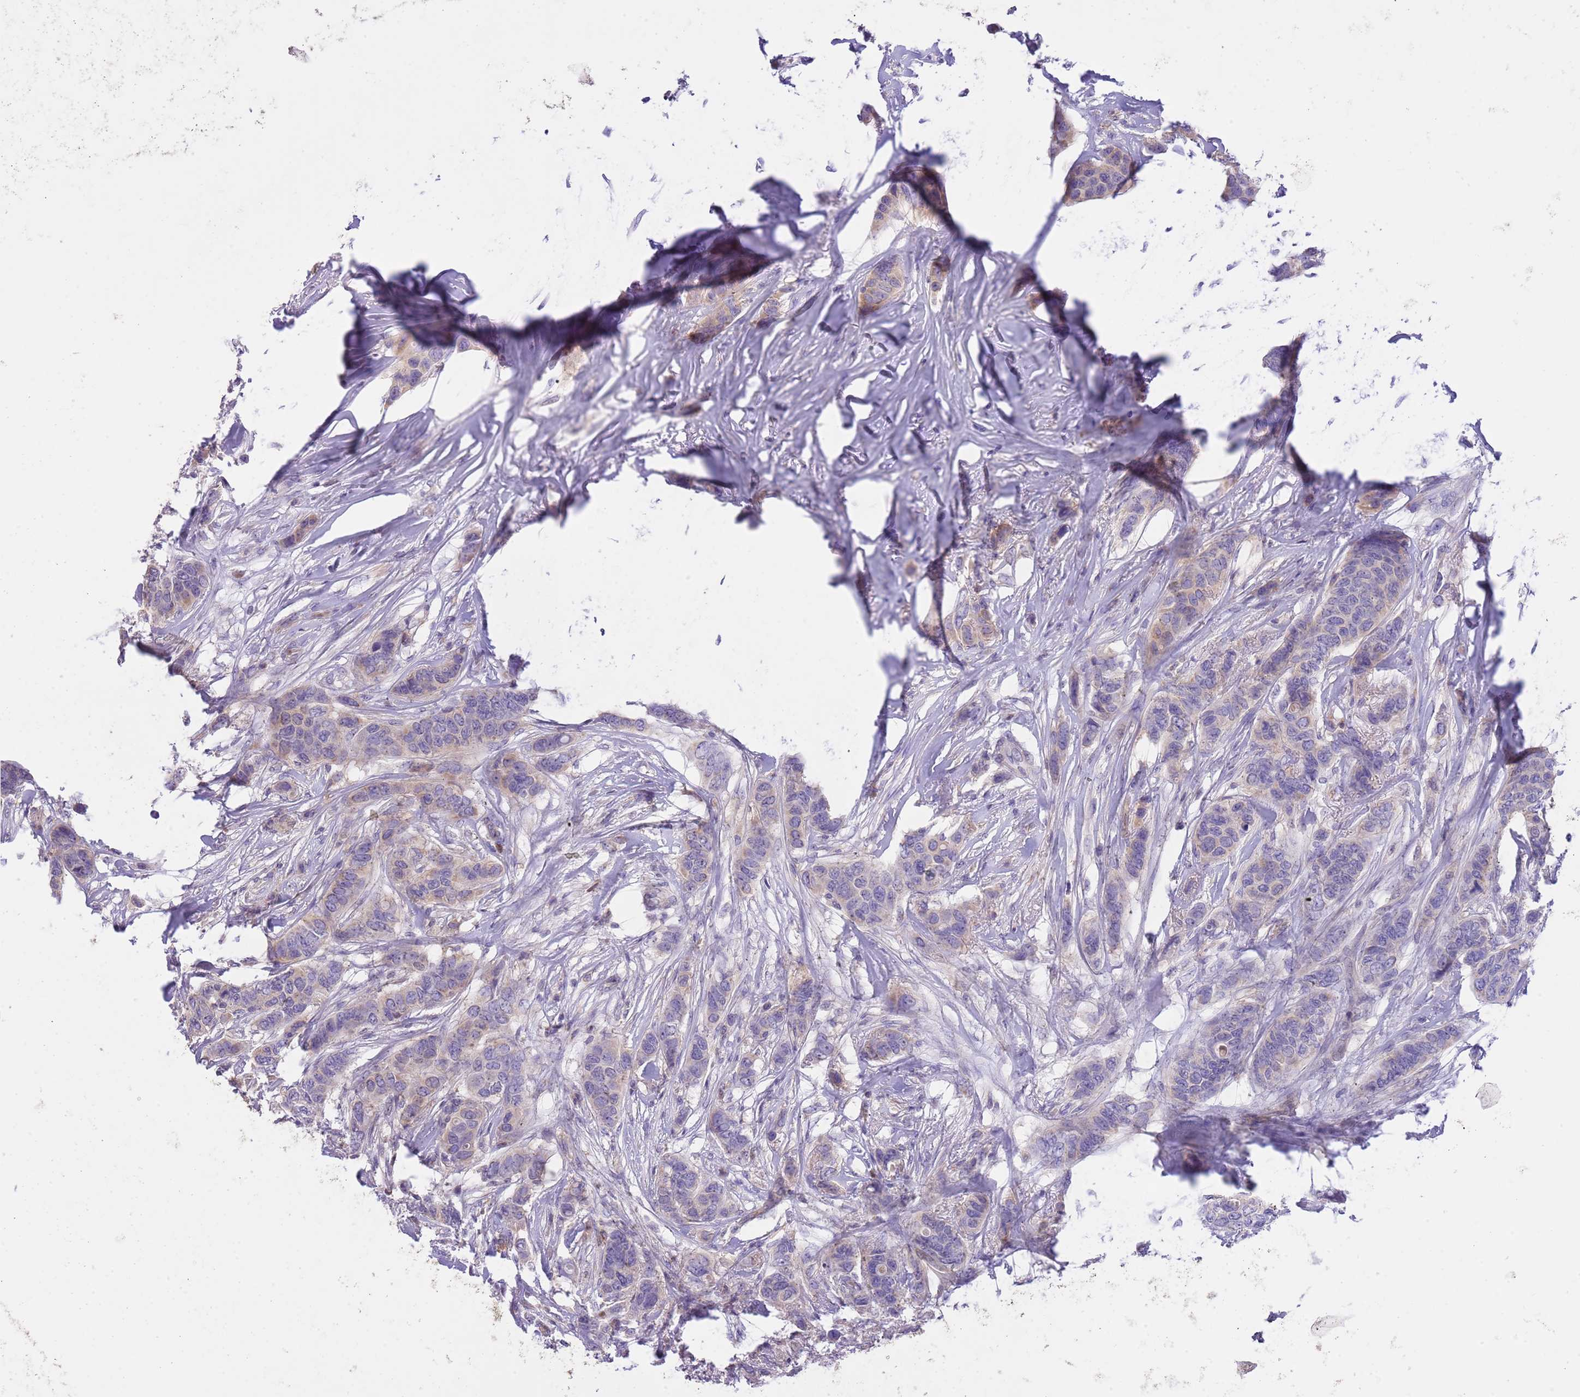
{"staining": {"intensity": "weak", "quantity": "<25%", "location": "cytoplasmic/membranous"}, "tissue": "breast cancer", "cell_type": "Tumor cells", "image_type": "cancer", "snomed": [{"axis": "morphology", "description": "Lobular carcinoma"}, {"axis": "topography", "description": "Breast"}], "caption": "Immunohistochemistry (IHC) photomicrograph of neoplastic tissue: human breast lobular carcinoma stained with DAB (3,3'-diaminobenzidine) exhibits no significant protein positivity in tumor cells.", "gene": "PRR32", "patient": {"sex": "female", "age": 51}}